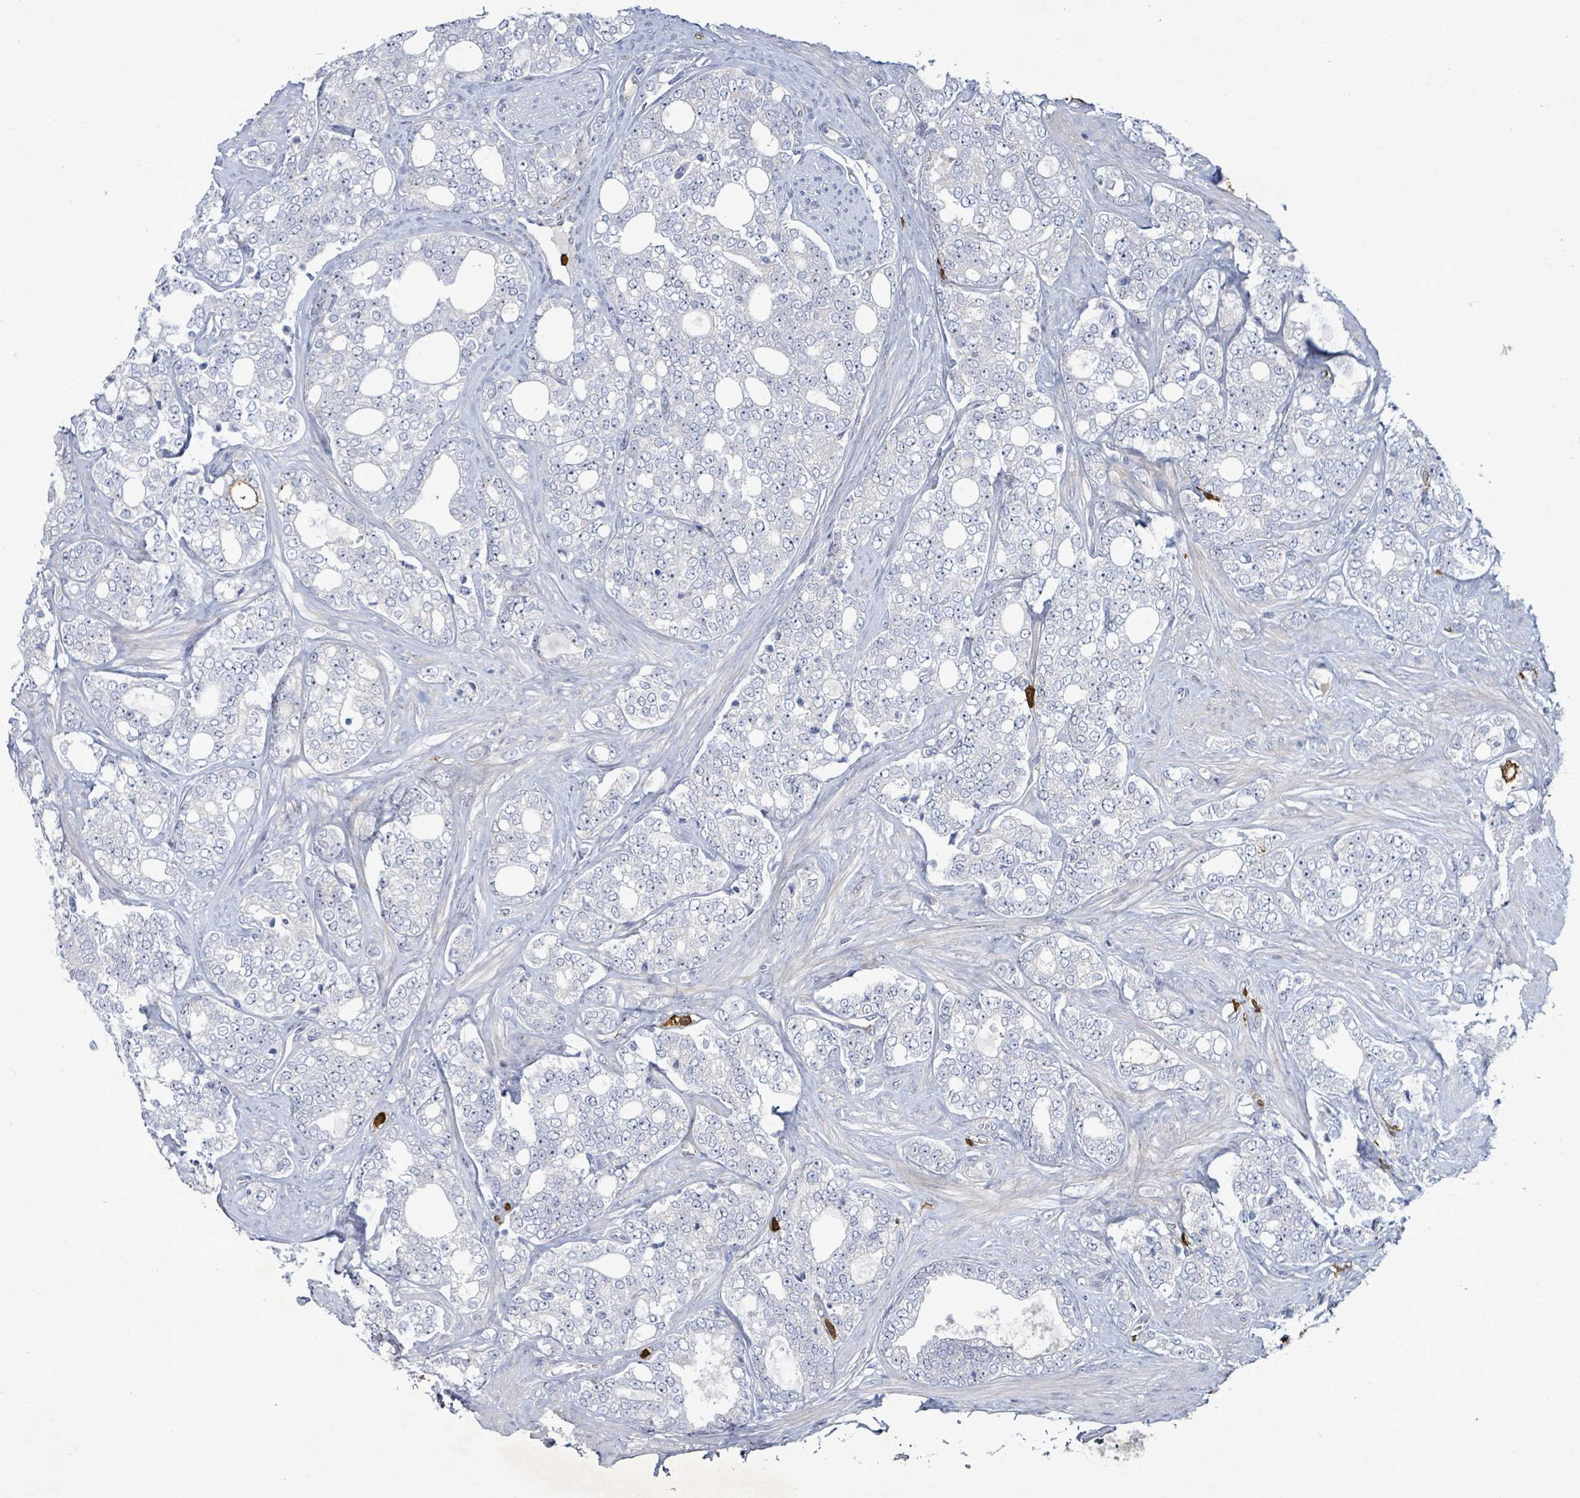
{"staining": {"intensity": "negative", "quantity": "none", "location": "none"}, "tissue": "prostate cancer", "cell_type": "Tumor cells", "image_type": "cancer", "snomed": [{"axis": "morphology", "description": "Adenocarcinoma, High grade"}, {"axis": "topography", "description": "Prostate"}], "caption": "Prostate cancer (adenocarcinoma (high-grade)) stained for a protein using immunohistochemistry (IHC) reveals no positivity tumor cells.", "gene": "FAM210A", "patient": {"sex": "male", "age": 64}}